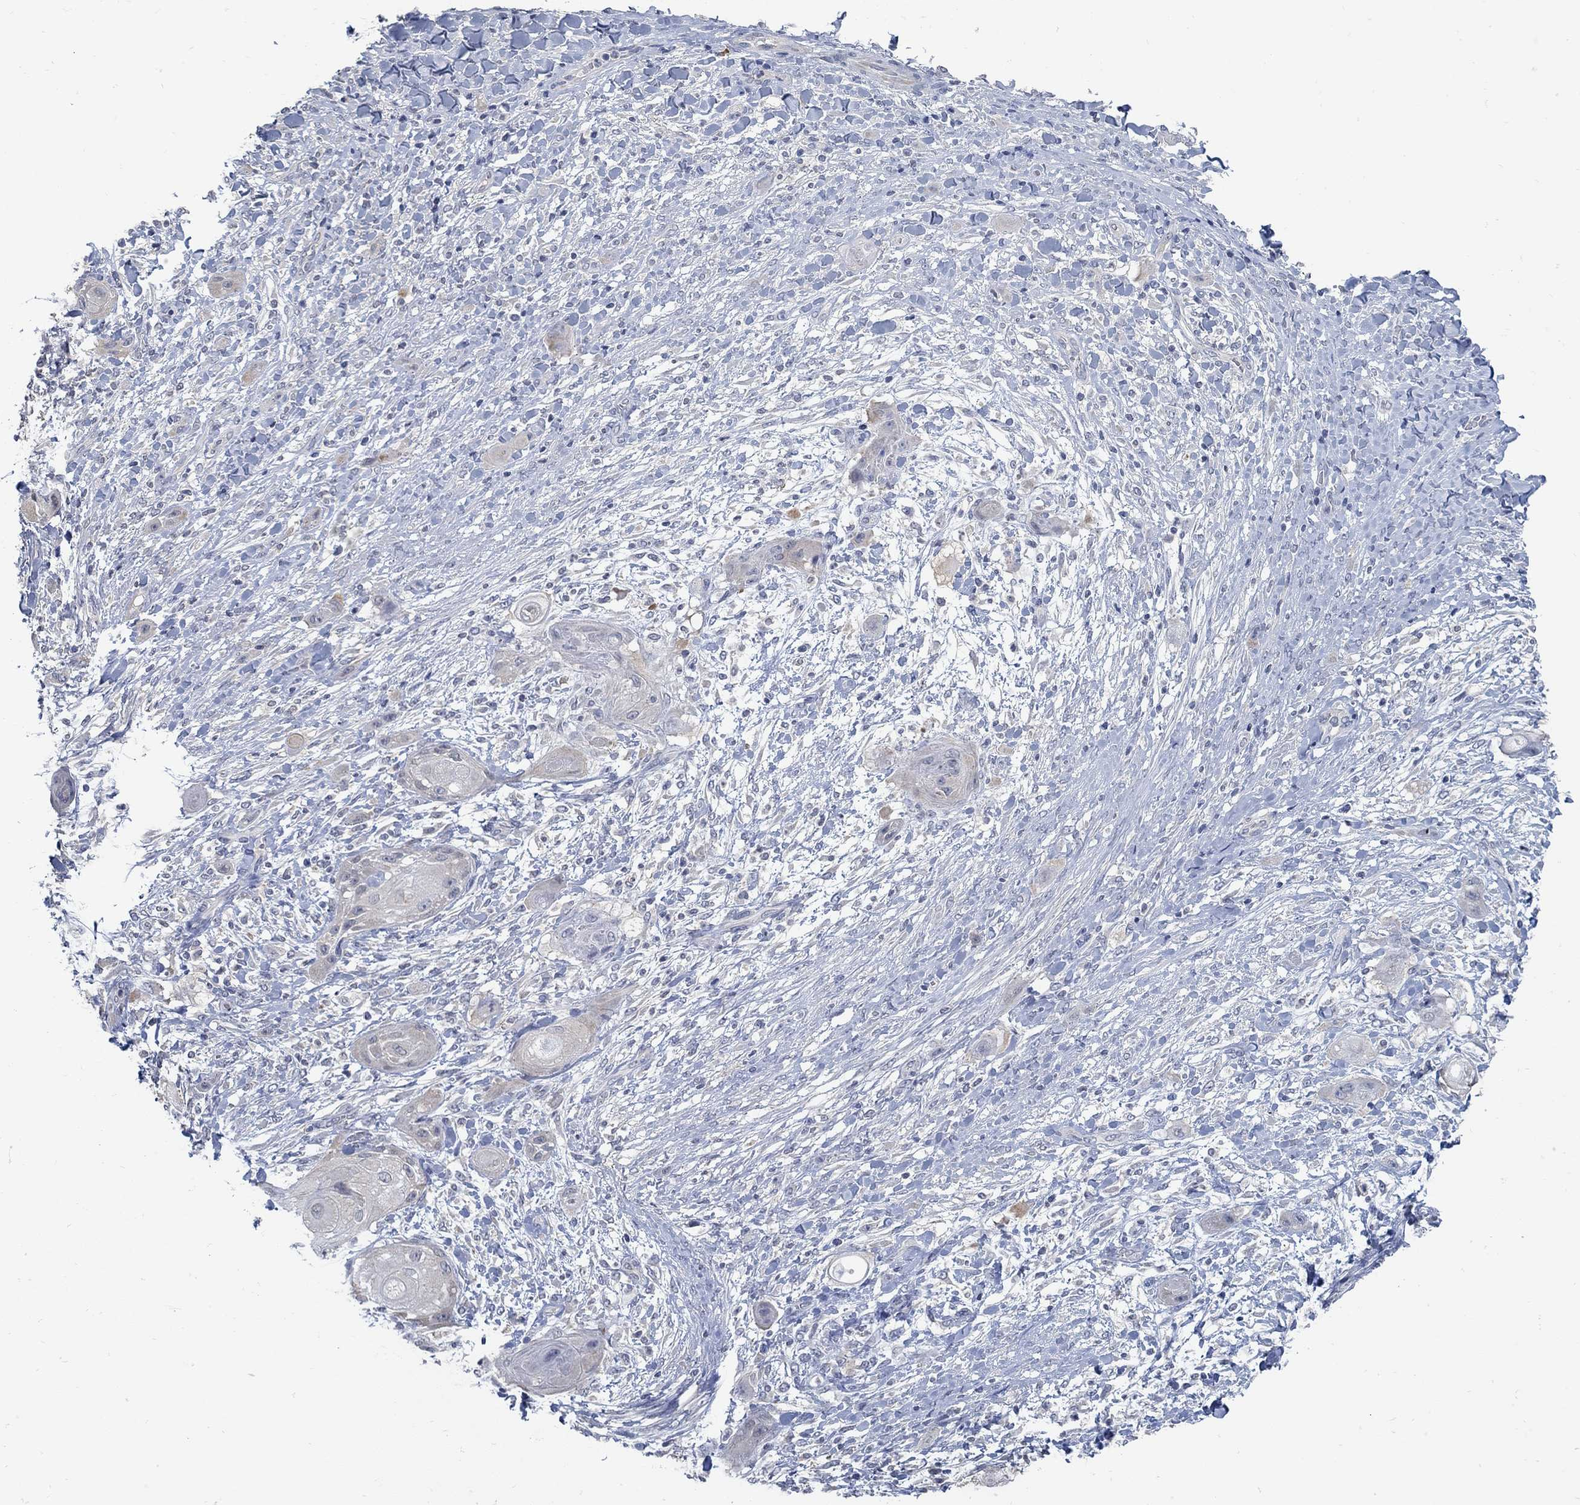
{"staining": {"intensity": "weak", "quantity": "<25%", "location": "cytoplasmic/membranous"}, "tissue": "skin cancer", "cell_type": "Tumor cells", "image_type": "cancer", "snomed": [{"axis": "morphology", "description": "Squamous cell carcinoma, NOS"}, {"axis": "topography", "description": "Skin"}], "caption": "Skin cancer (squamous cell carcinoma) was stained to show a protein in brown. There is no significant positivity in tumor cells.", "gene": "PCDH11X", "patient": {"sex": "male", "age": 62}}